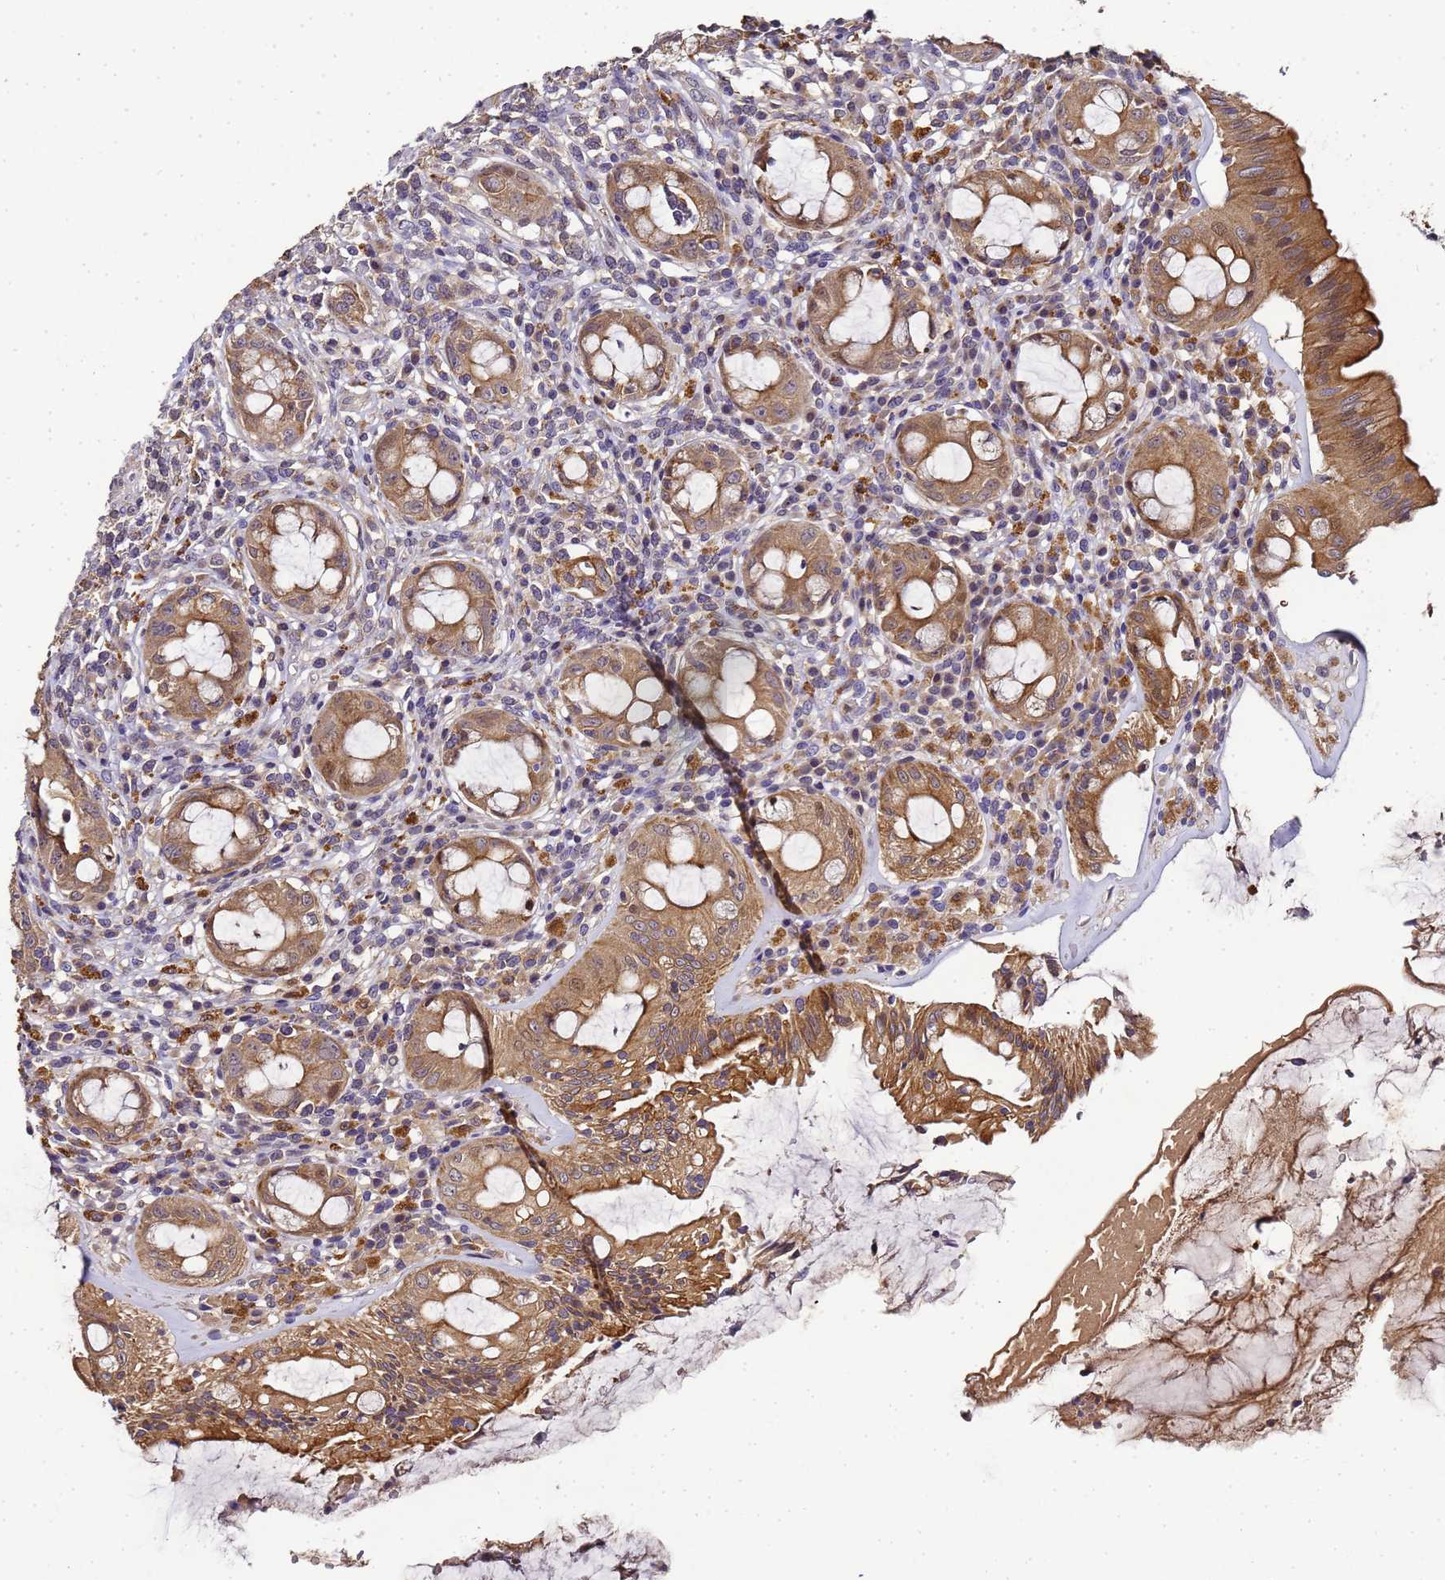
{"staining": {"intensity": "moderate", "quantity": ">75%", "location": "cytoplasmic/membranous,nuclear"}, "tissue": "rectum", "cell_type": "Glandular cells", "image_type": "normal", "snomed": [{"axis": "morphology", "description": "Normal tissue, NOS"}, {"axis": "topography", "description": "Rectum"}], "caption": "The photomicrograph displays staining of unremarkable rectum, revealing moderate cytoplasmic/membranous,nuclear protein expression (brown color) within glandular cells.", "gene": "LGI4", "patient": {"sex": "female", "age": 57}}